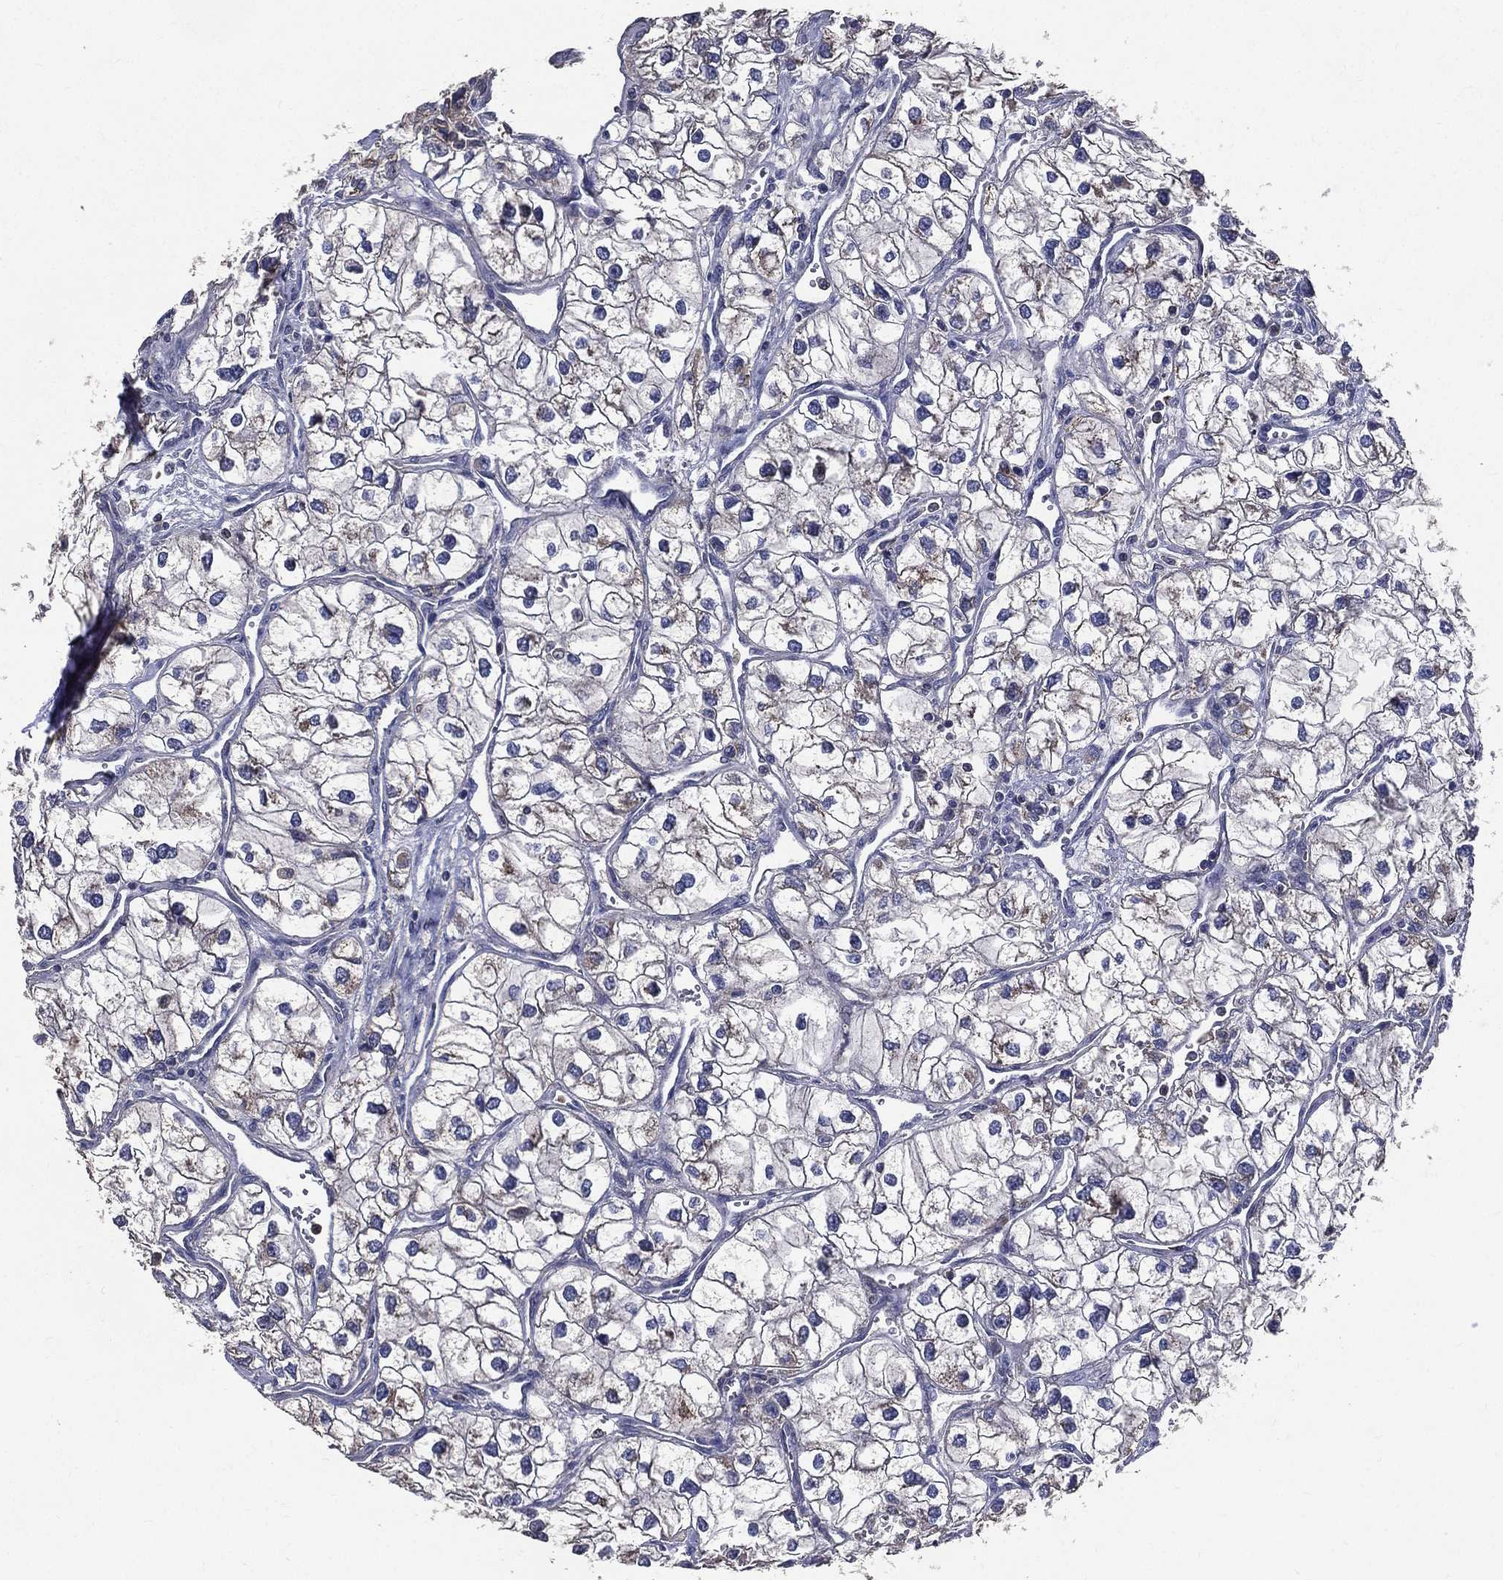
{"staining": {"intensity": "negative", "quantity": "none", "location": "none"}, "tissue": "renal cancer", "cell_type": "Tumor cells", "image_type": "cancer", "snomed": [{"axis": "morphology", "description": "Adenocarcinoma, NOS"}, {"axis": "topography", "description": "Kidney"}], "caption": "An image of renal cancer stained for a protein shows no brown staining in tumor cells. (Stains: DAB immunohistochemistry with hematoxylin counter stain, Microscopy: brightfield microscopy at high magnification).", "gene": "SERPINB2", "patient": {"sex": "male", "age": 59}}